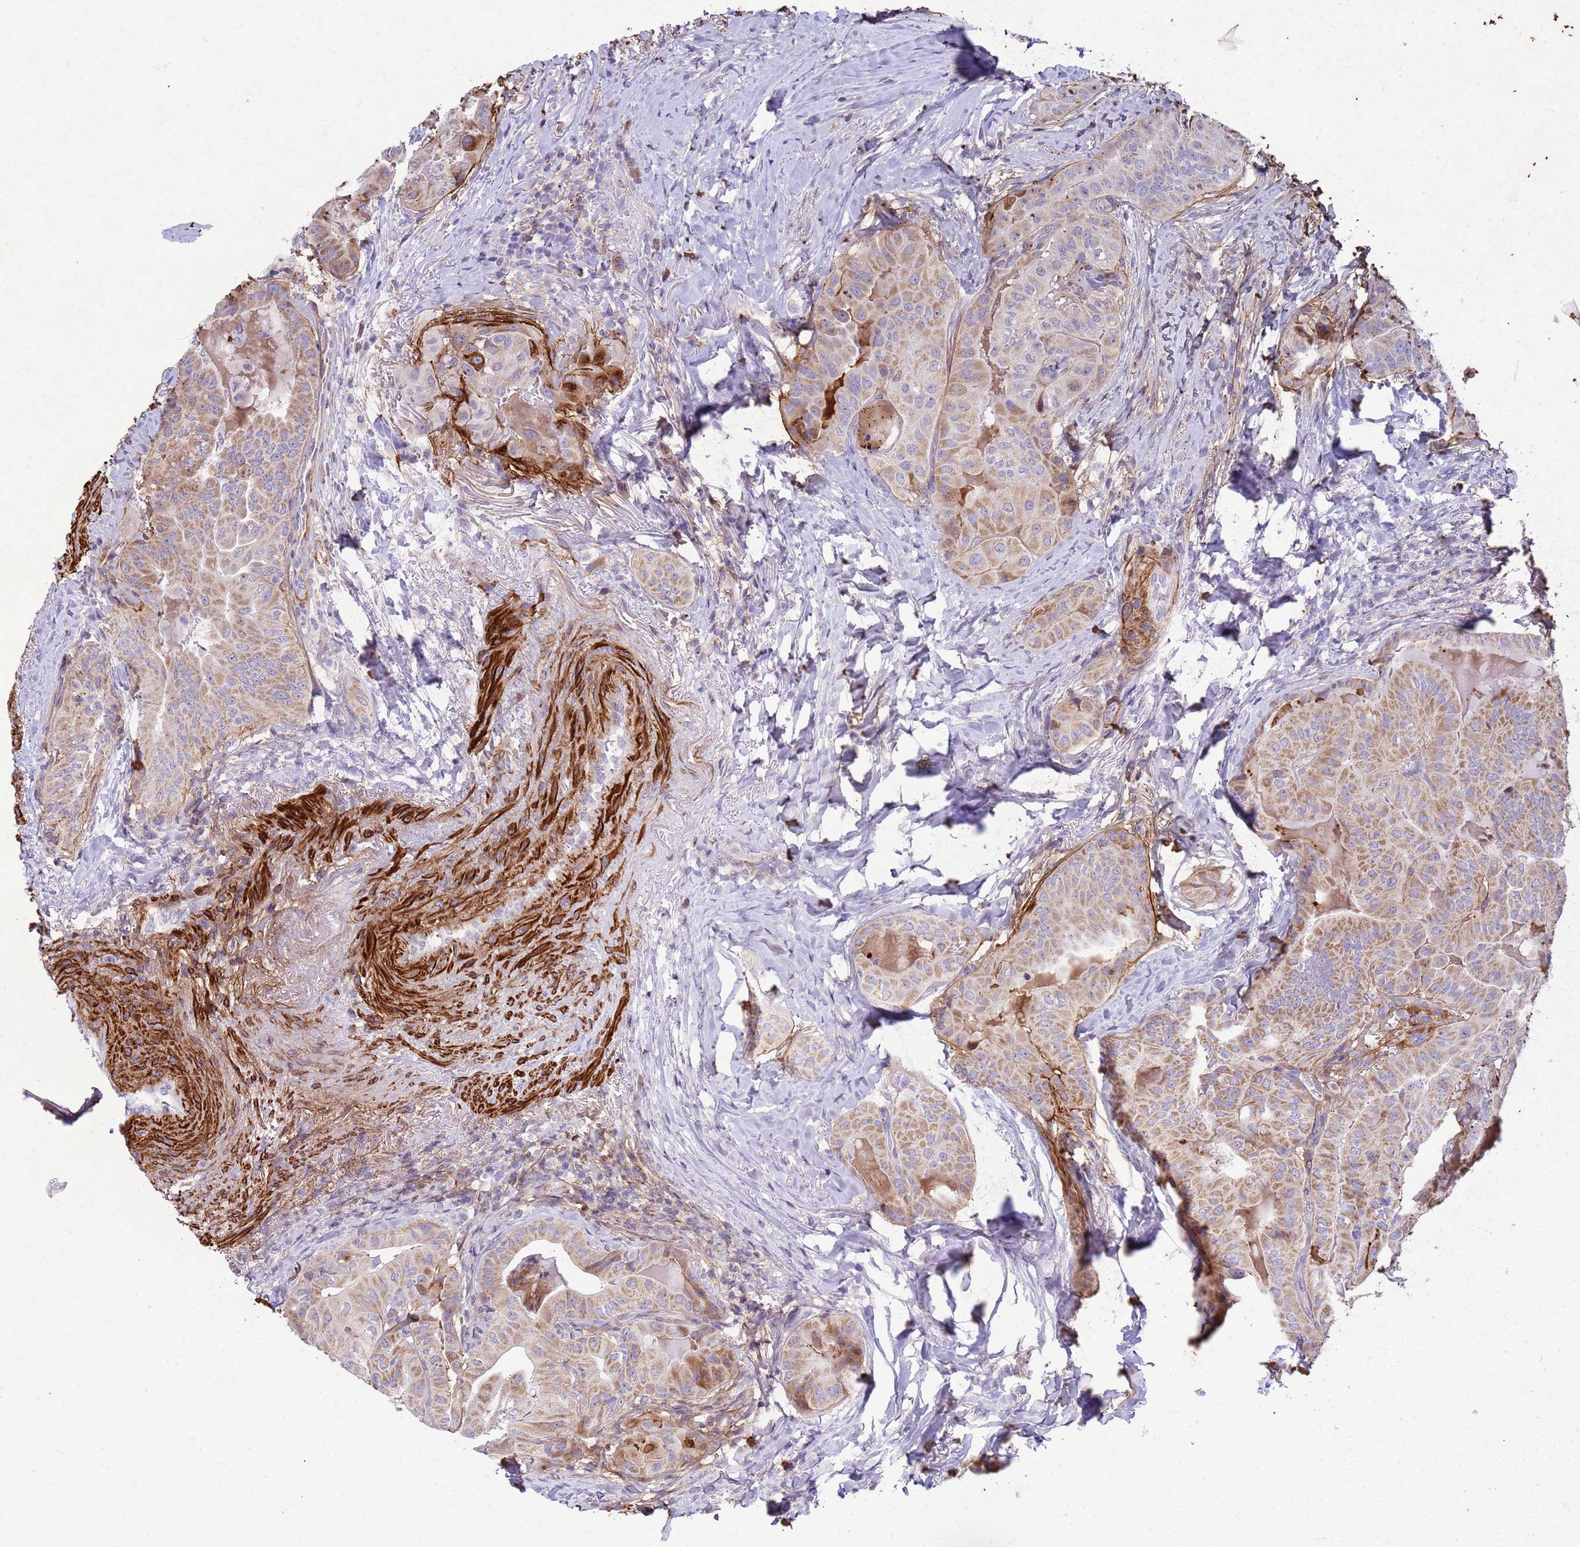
{"staining": {"intensity": "weak", "quantity": ">75%", "location": "cytoplasmic/membranous"}, "tissue": "thyroid cancer", "cell_type": "Tumor cells", "image_type": "cancer", "snomed": [{"axis": "morphology", "description": "Papillary adenocarcinoma, NOS"}, {"axis": "topography", "description": "Thyroid gland"}], "caption": "Thyroid cancer (papillary adenocarcinoma) stained with a protein marker reveals weak staining in tumor cells.", "gene": "P2RX7", "patient": {"sex": "female", "age": 68}}